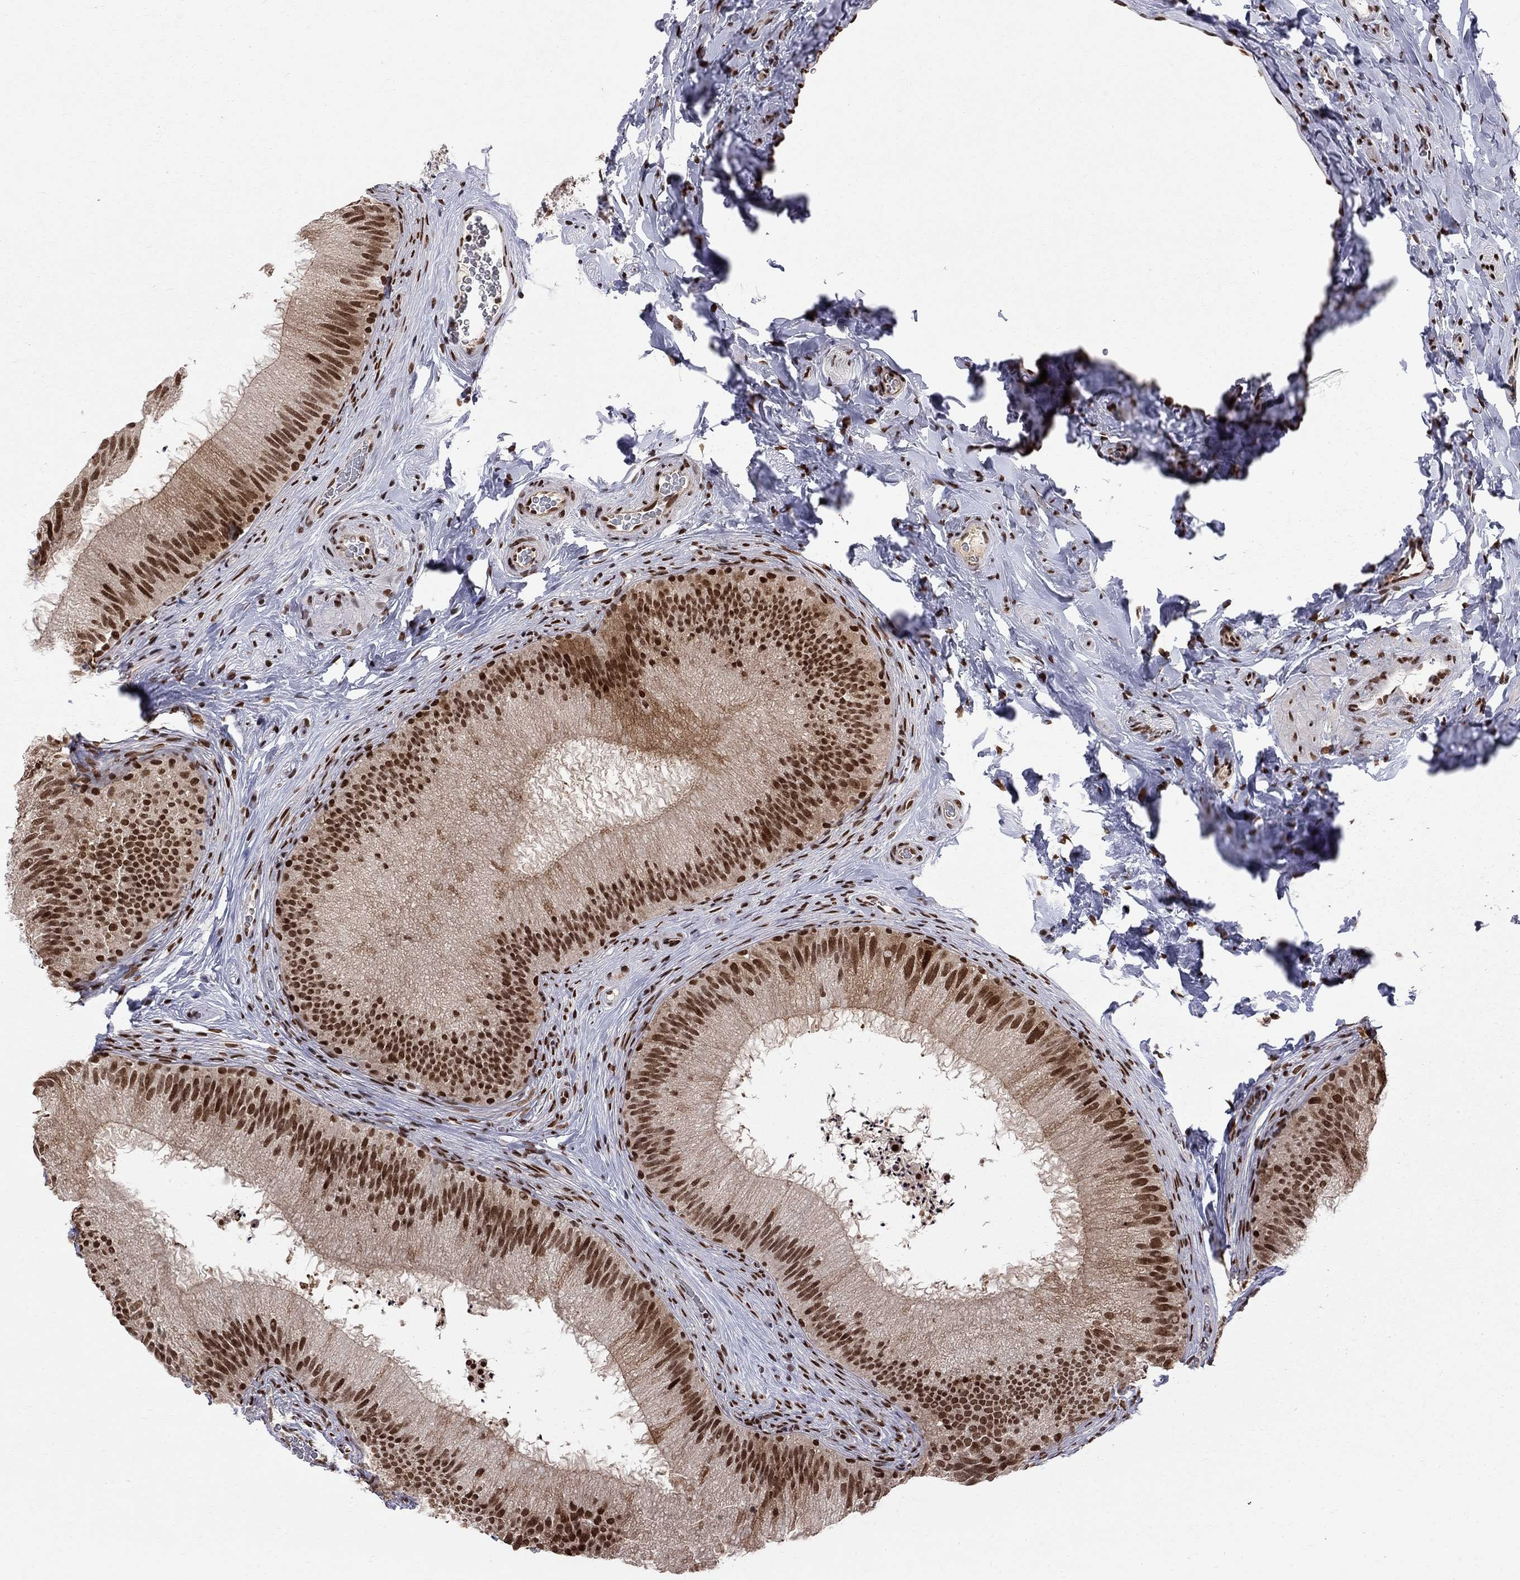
{"staining": {"intensity": "strong", "quantity": ">75%", "location": "cytoplasmic/membranous,nuclear"}, "tissue": "epididymis", "cell_type": "Glandular cells", "image_type": "normal", "snomed": [{"axis": "morphology", "description": "Normal tissue, NOS"}, {"axis": "topography", "description": "Epididymis"}], "caption": "Brown immunohistochemical staining in benign epididymis shows strong cytoplasmic/membranous,nuclear positivity in about >75% of glandular cells.", "gene": "SAP30L", "patient": {"sex": "male", "age": 32}}